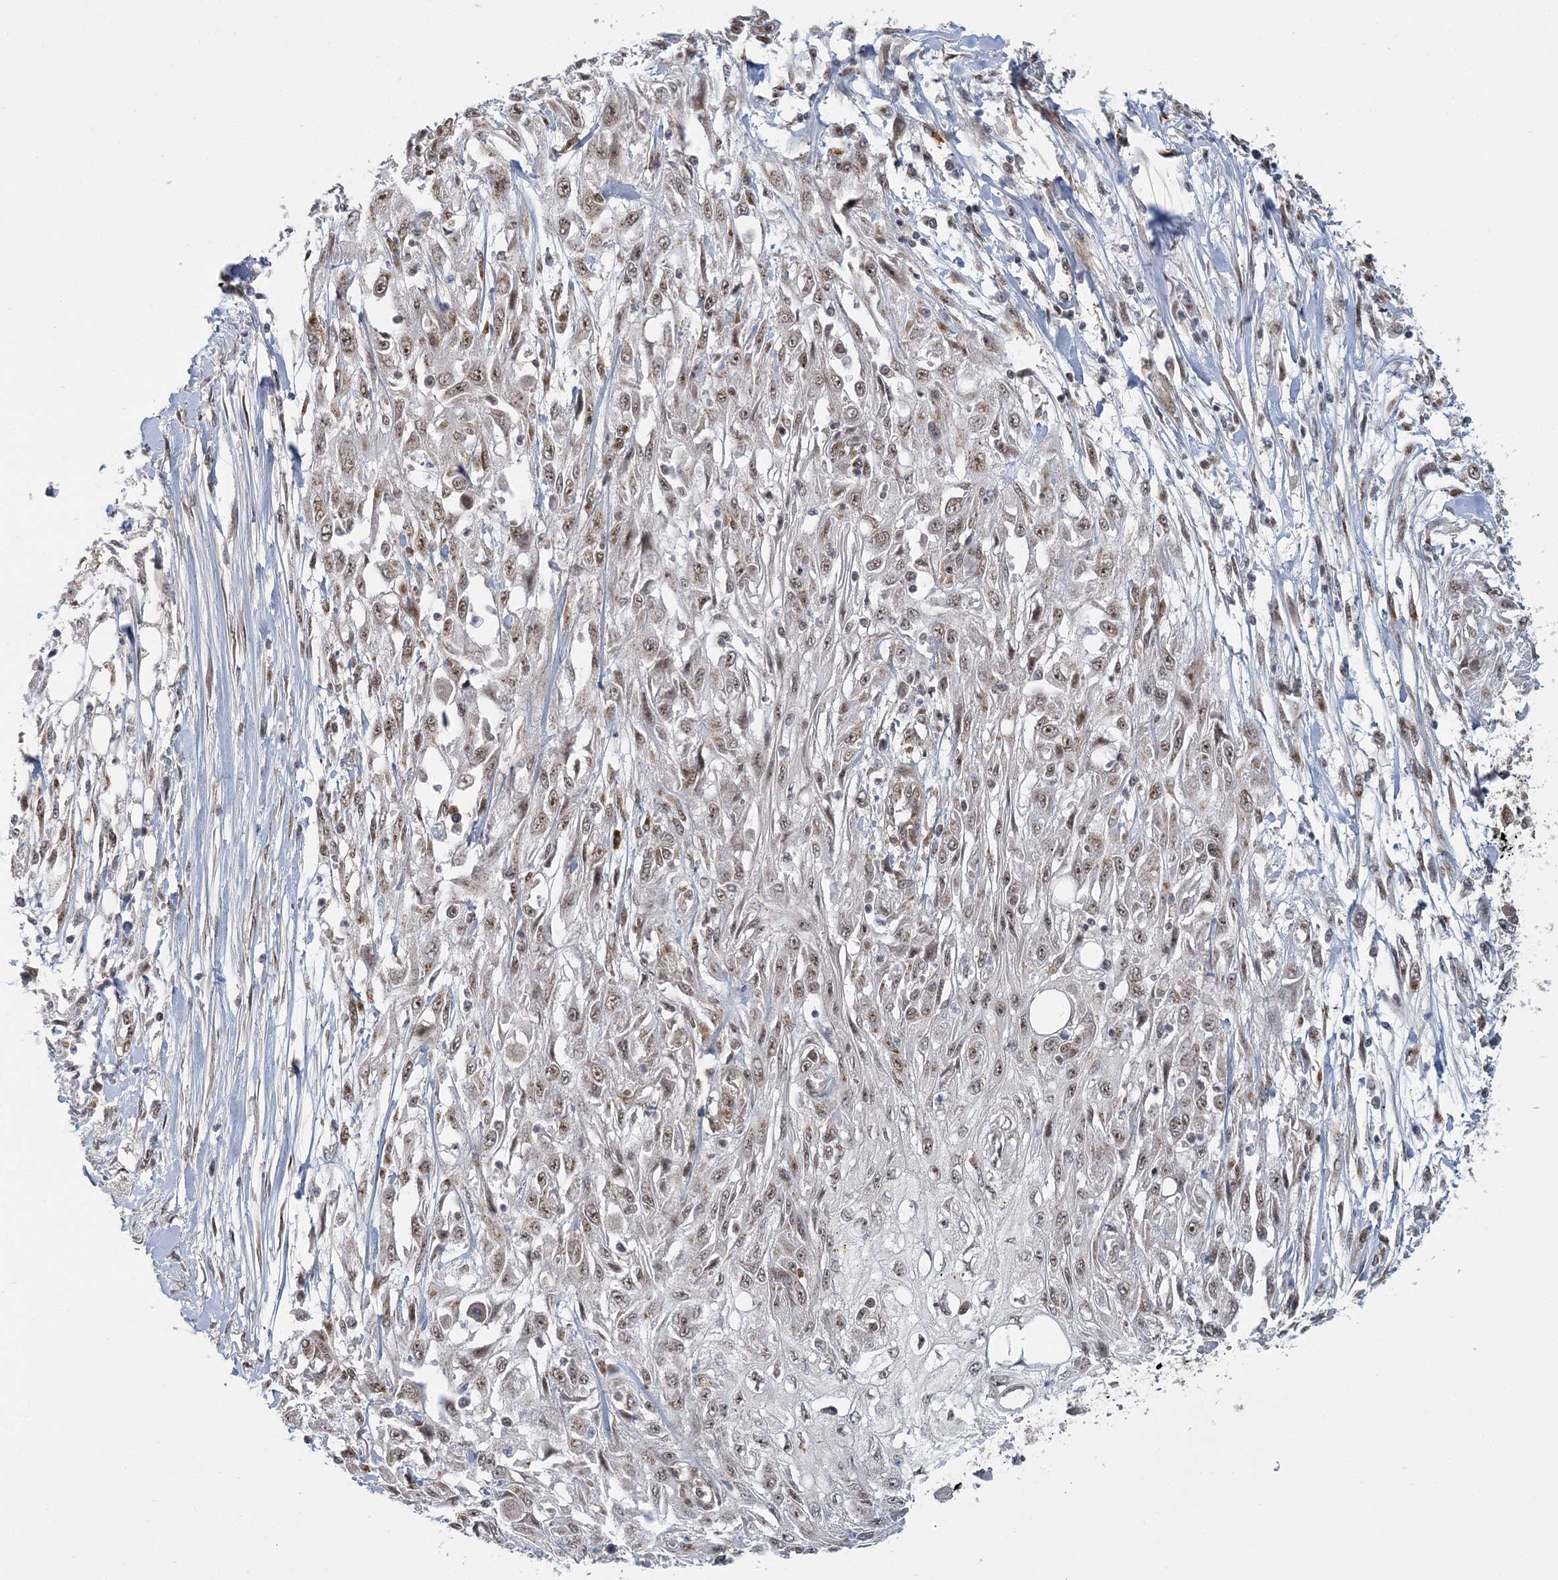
{"staining": {"intensity": "weak", "quantity": ">75%", "location": "nuclear"}, "tissue": "skin cancer", "cell_type": "Tumor cells", "image_type": "cancer", "snomed": [{"axis": "morphology", "description": "Squamous cell carcinoma, NOS"}, {"axis": "morphology", "description": "Squamous cell carcinoma, metastatic, NOS"}, {"axis": "topography", "description": "Skin"}, {"axis": "topography", "description": "Lymph node"}], "caption": "Protein analysis of skin cancer (metastatic squamous cell carcinoma) tissue demonstrates weak nuclear expression in approximately >75% of tumor cells. The protein of interest is shown in brown color, while the nuclei are stained blue.", "gene": "PLRG1", "patient": {"sex": "male", "age": 75}}